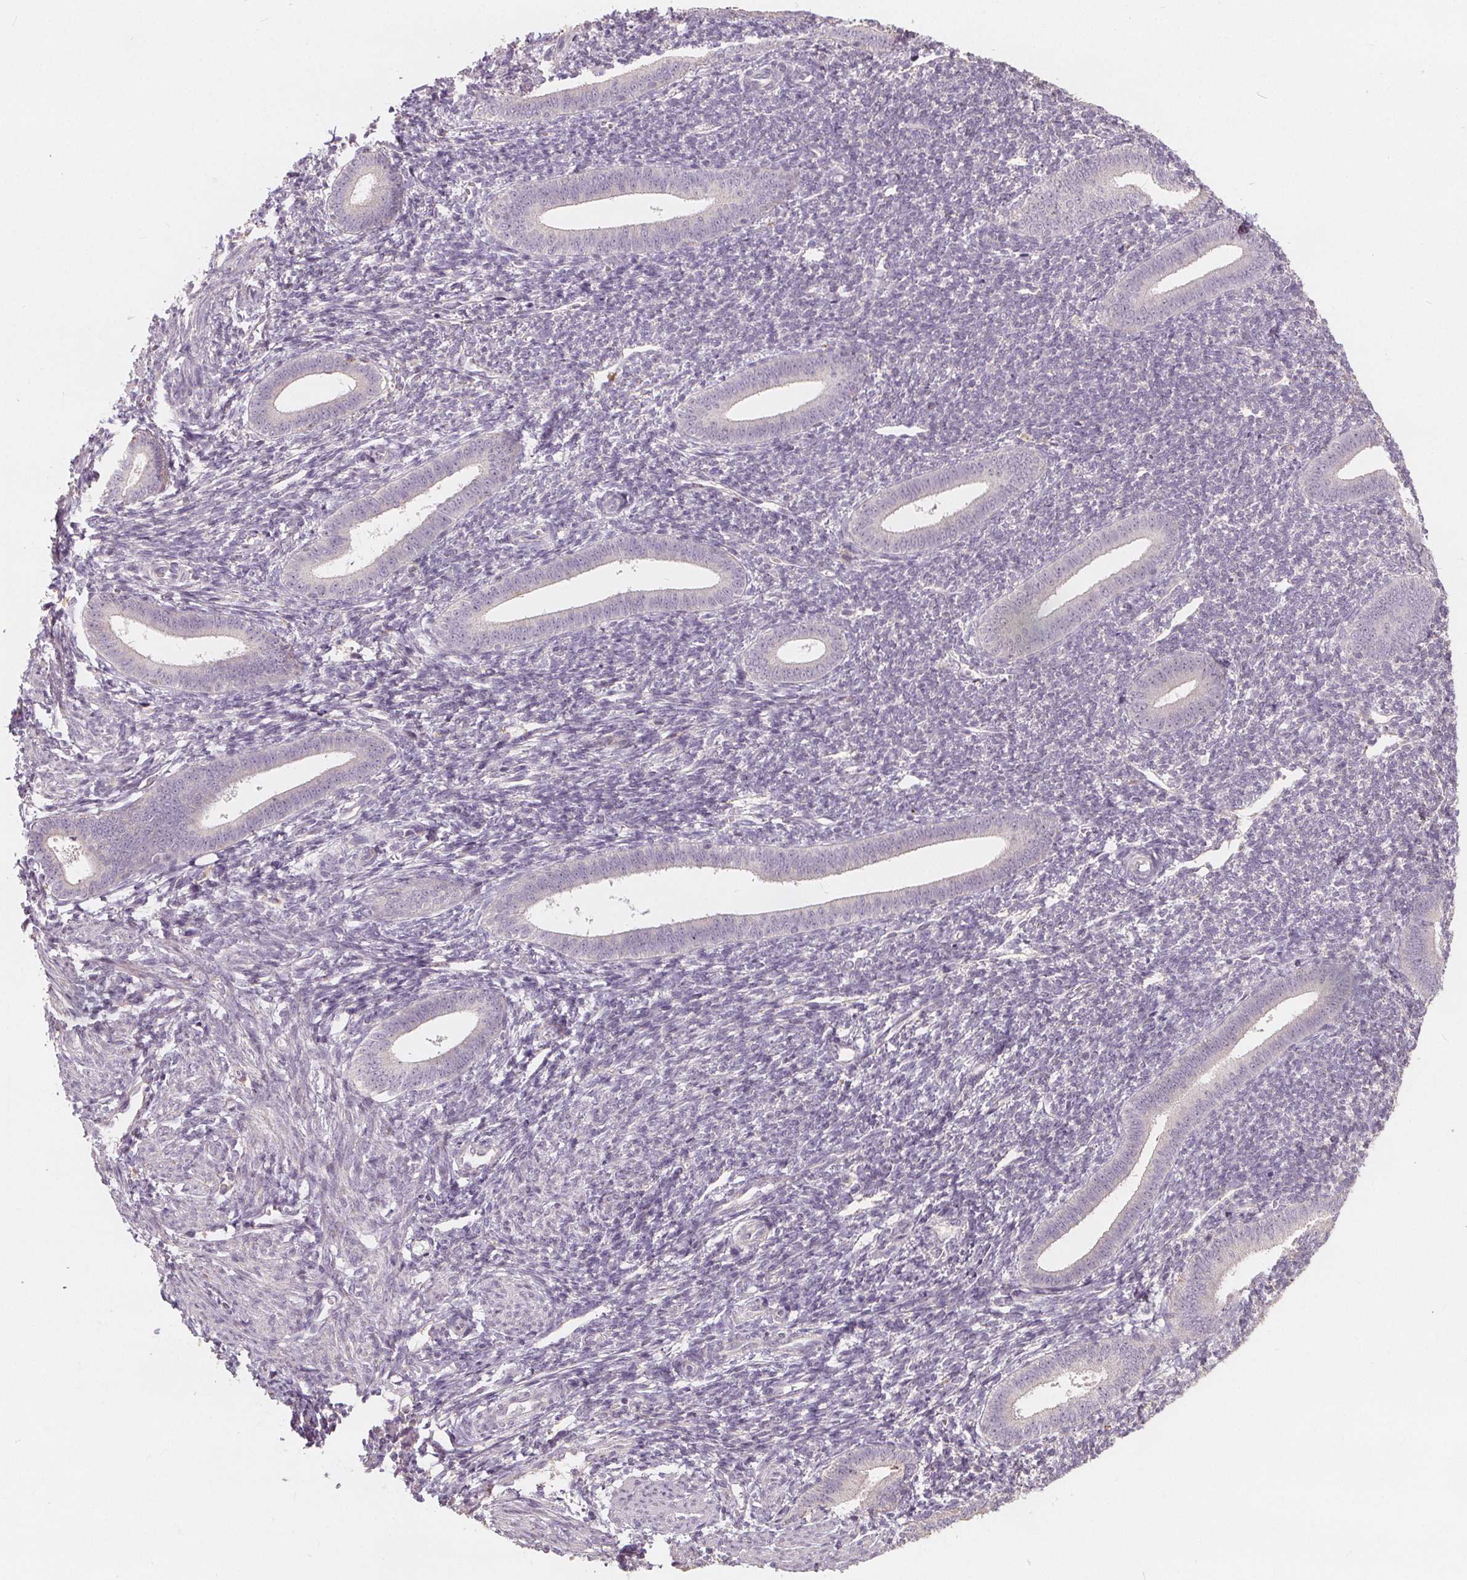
{"staining": {"intensity": "negative", "quantity": "none", "location": "none"}, "tissue": "endometrium", "cell_type": "Cells in endometrial stroma", "image_type": "normal", "snomed": [{"axis": "morphology", "description": "Normal tissue, NOS"}, {"axis": "topography", "description": "Endometrium"}], "caption": "IHC of normal human endometrium demonstrates no staining in cells in endometrial stroma. (DAB (3,3'-diaminobenzidine) immunohistochemistry with hematoxylin counter stain).", "gene": "DRC3", "patient": {"sex": "female", "age": 25}}